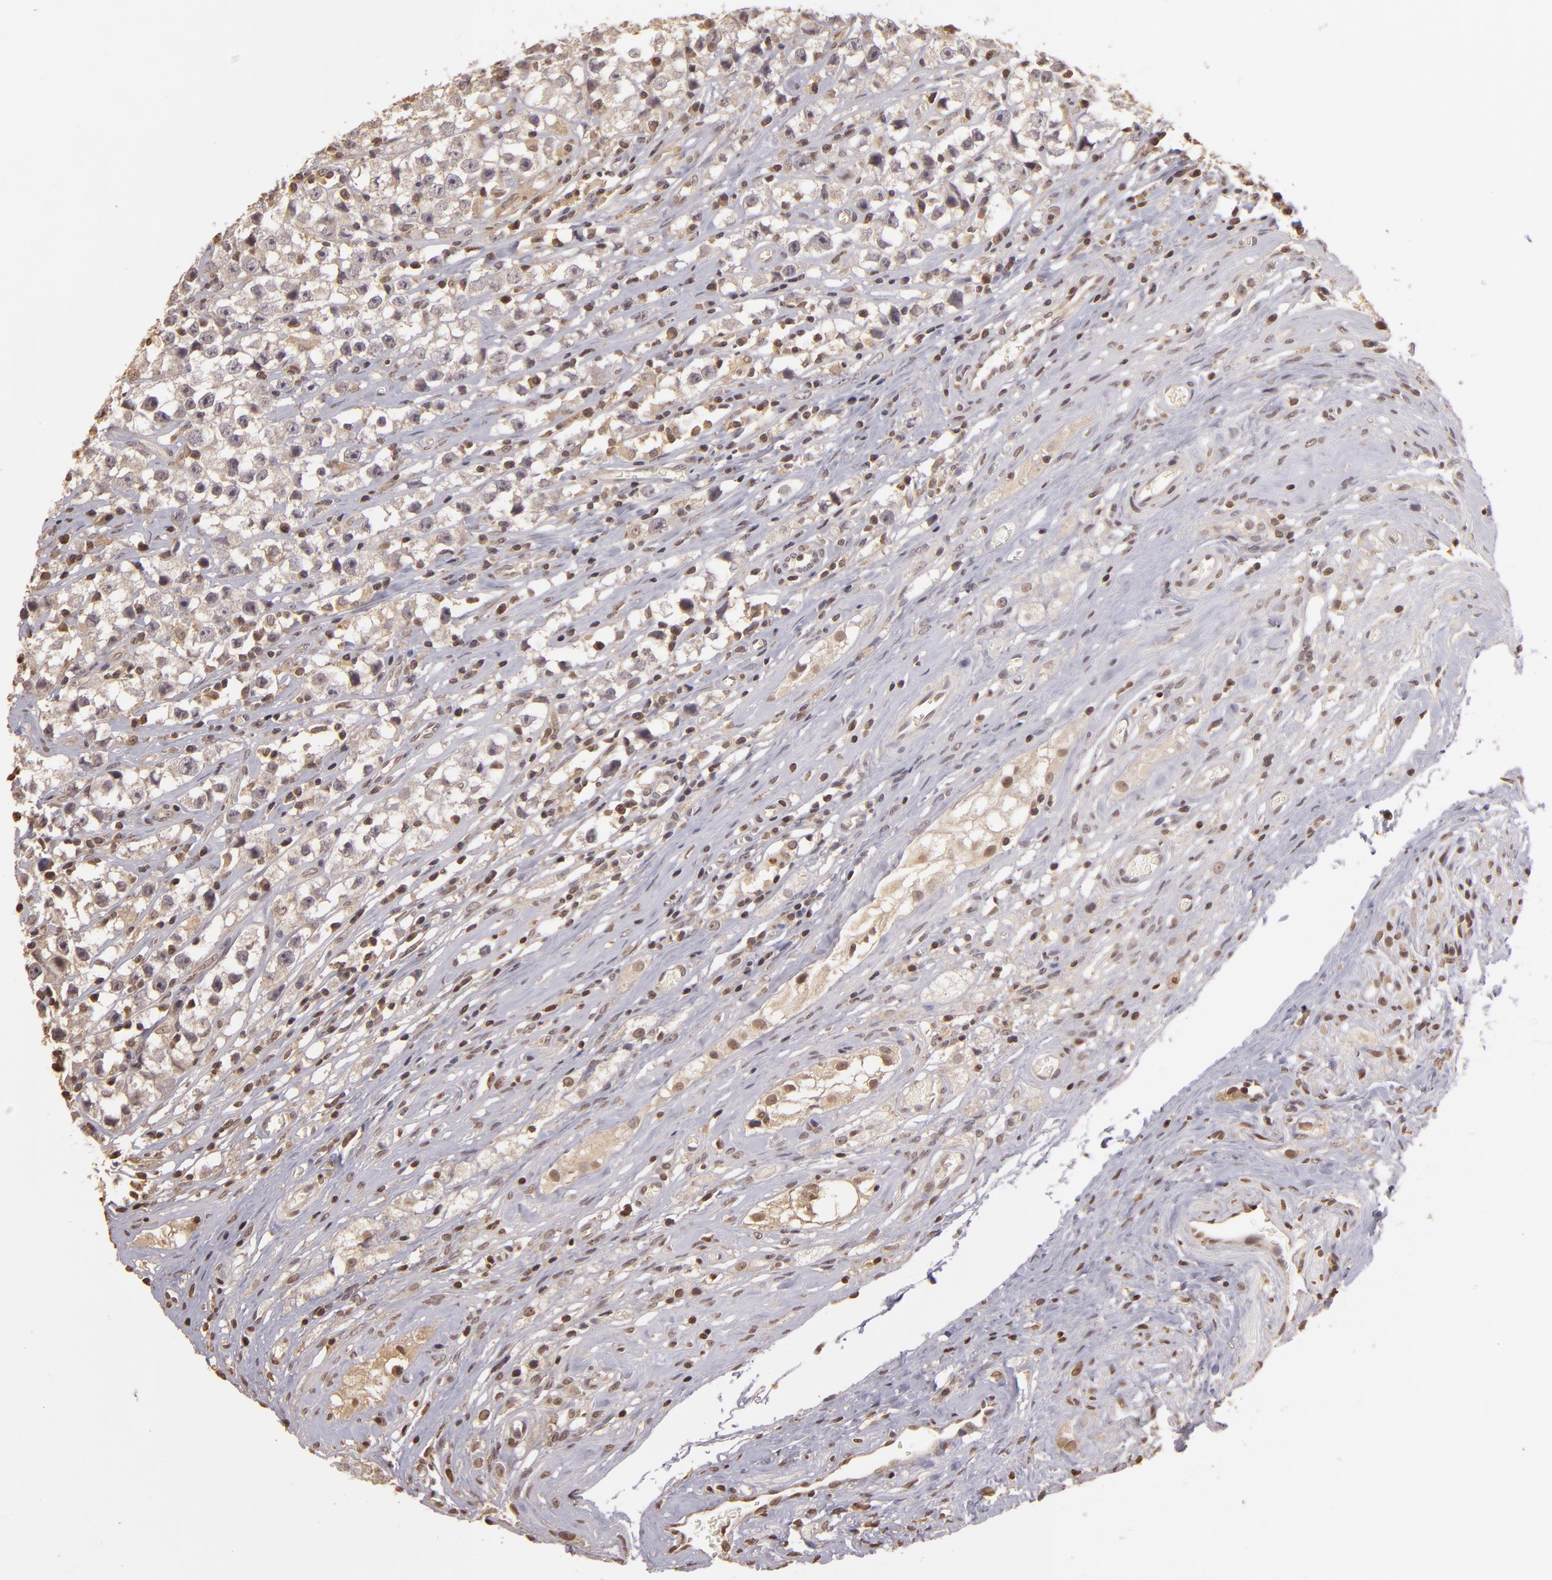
{"staining": {"intensity": "negative", "quantity": "none", "location": "none"}, "tissue": "testis cancer", "cell_type": "Tumor cells", "image_type": "cancer", "snomed": [{"axis": "morphology", "description": "Seminoma, NOS"}, {"axis": "topography", "description": "Testis"}], "caption": "Immunohistochemical staining of testis cancer reveals no significant staining in tumor cells.", "gene": "ARPC2", "patient": {"sex": "male", "age": 35}}